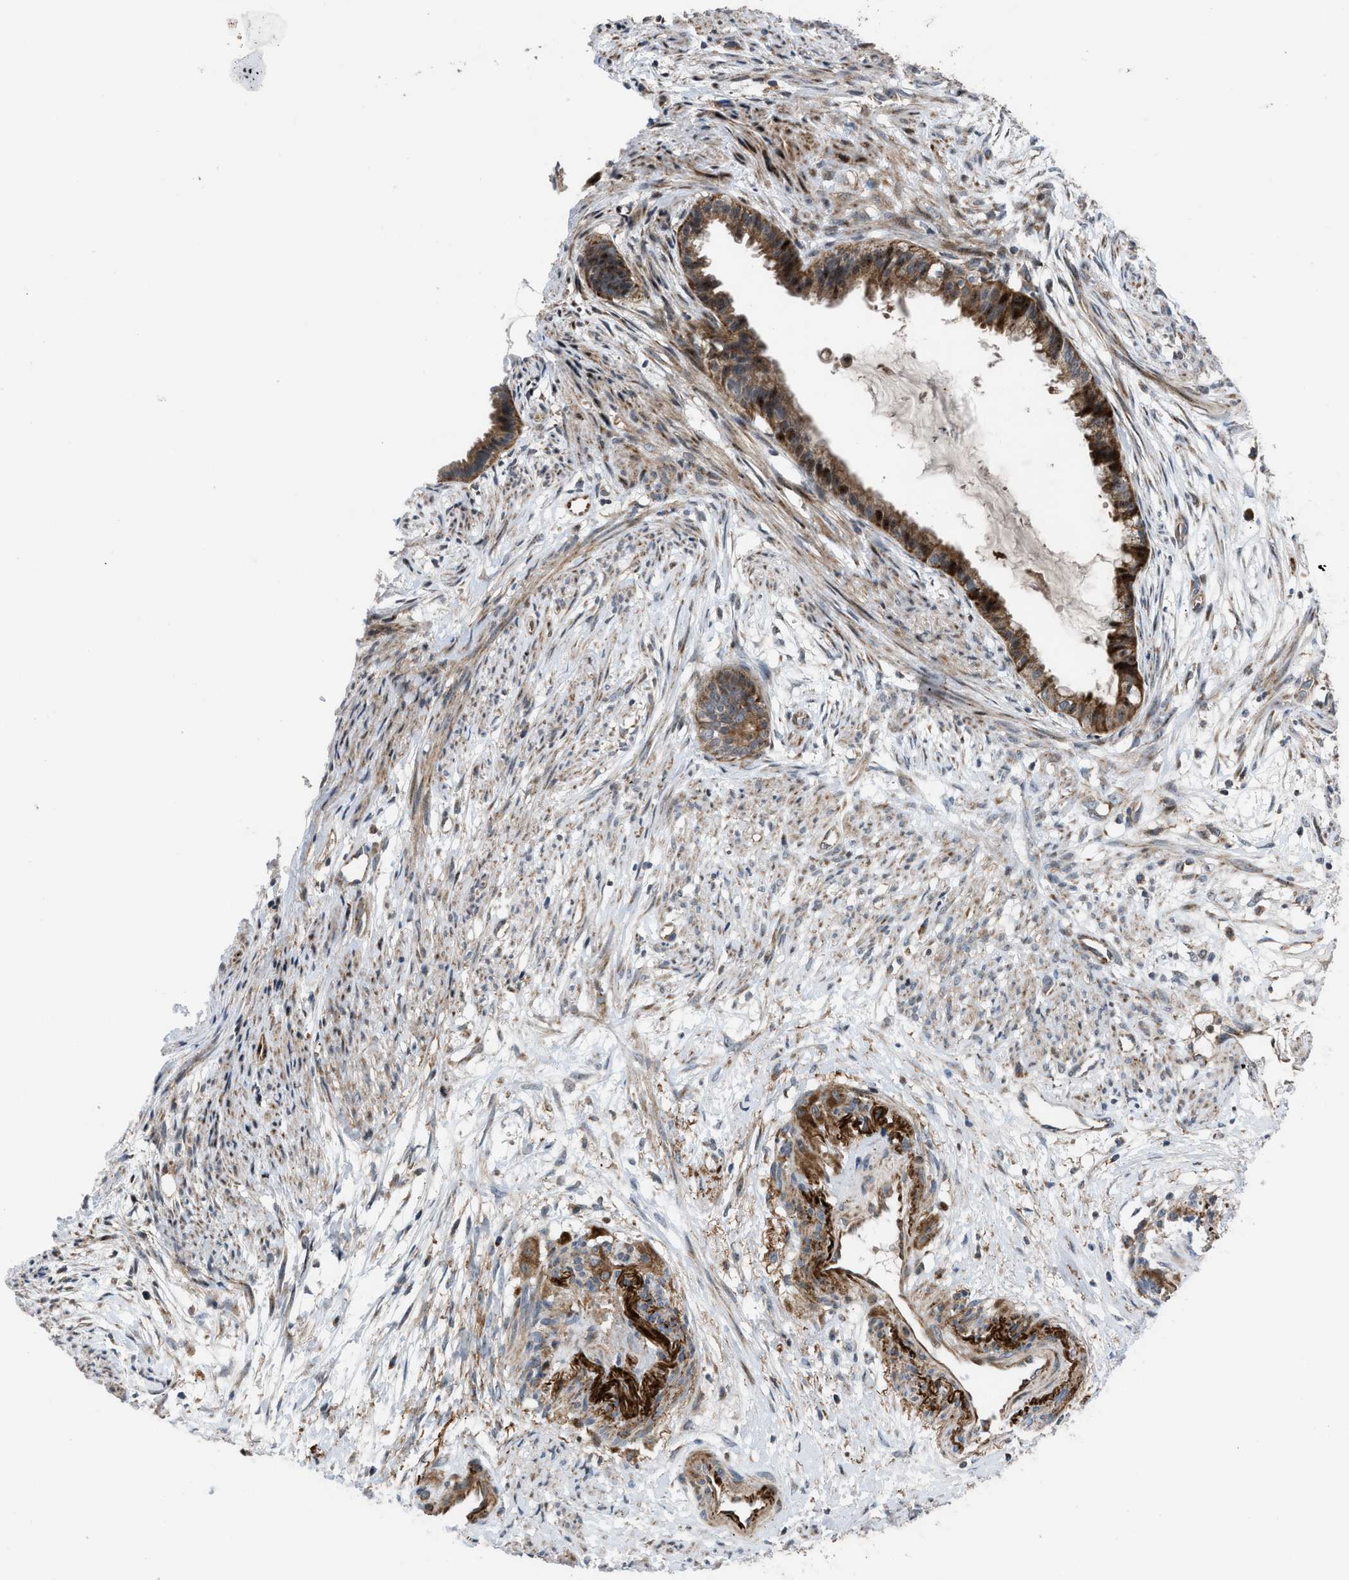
{"staining": {"intensity": "weak", "quantity": ">75%", "location": "cytoplasmic/membranous"}, "tissue": "cervical cancer", "cell_type": "Tumor cells", "image_type": "cancer", "snomed": [{"axis": "morphology", "description": "Normal tissue, NOS"}, {"axis": "morphology", "description": "Adenocarcinoma, NOS"}, {"axis": "topography", "description": "Cervix"}, {"axis": "topography", "description": "Endometrium"}], "caption": "Protein staining of cervical adenocarcinoma tissue shows weak cytoplasmic/membranous positivity in approximately >75% of tumor cells.", "gene": "AP3M2", "patient": {"sex": "female", "age": 86}}